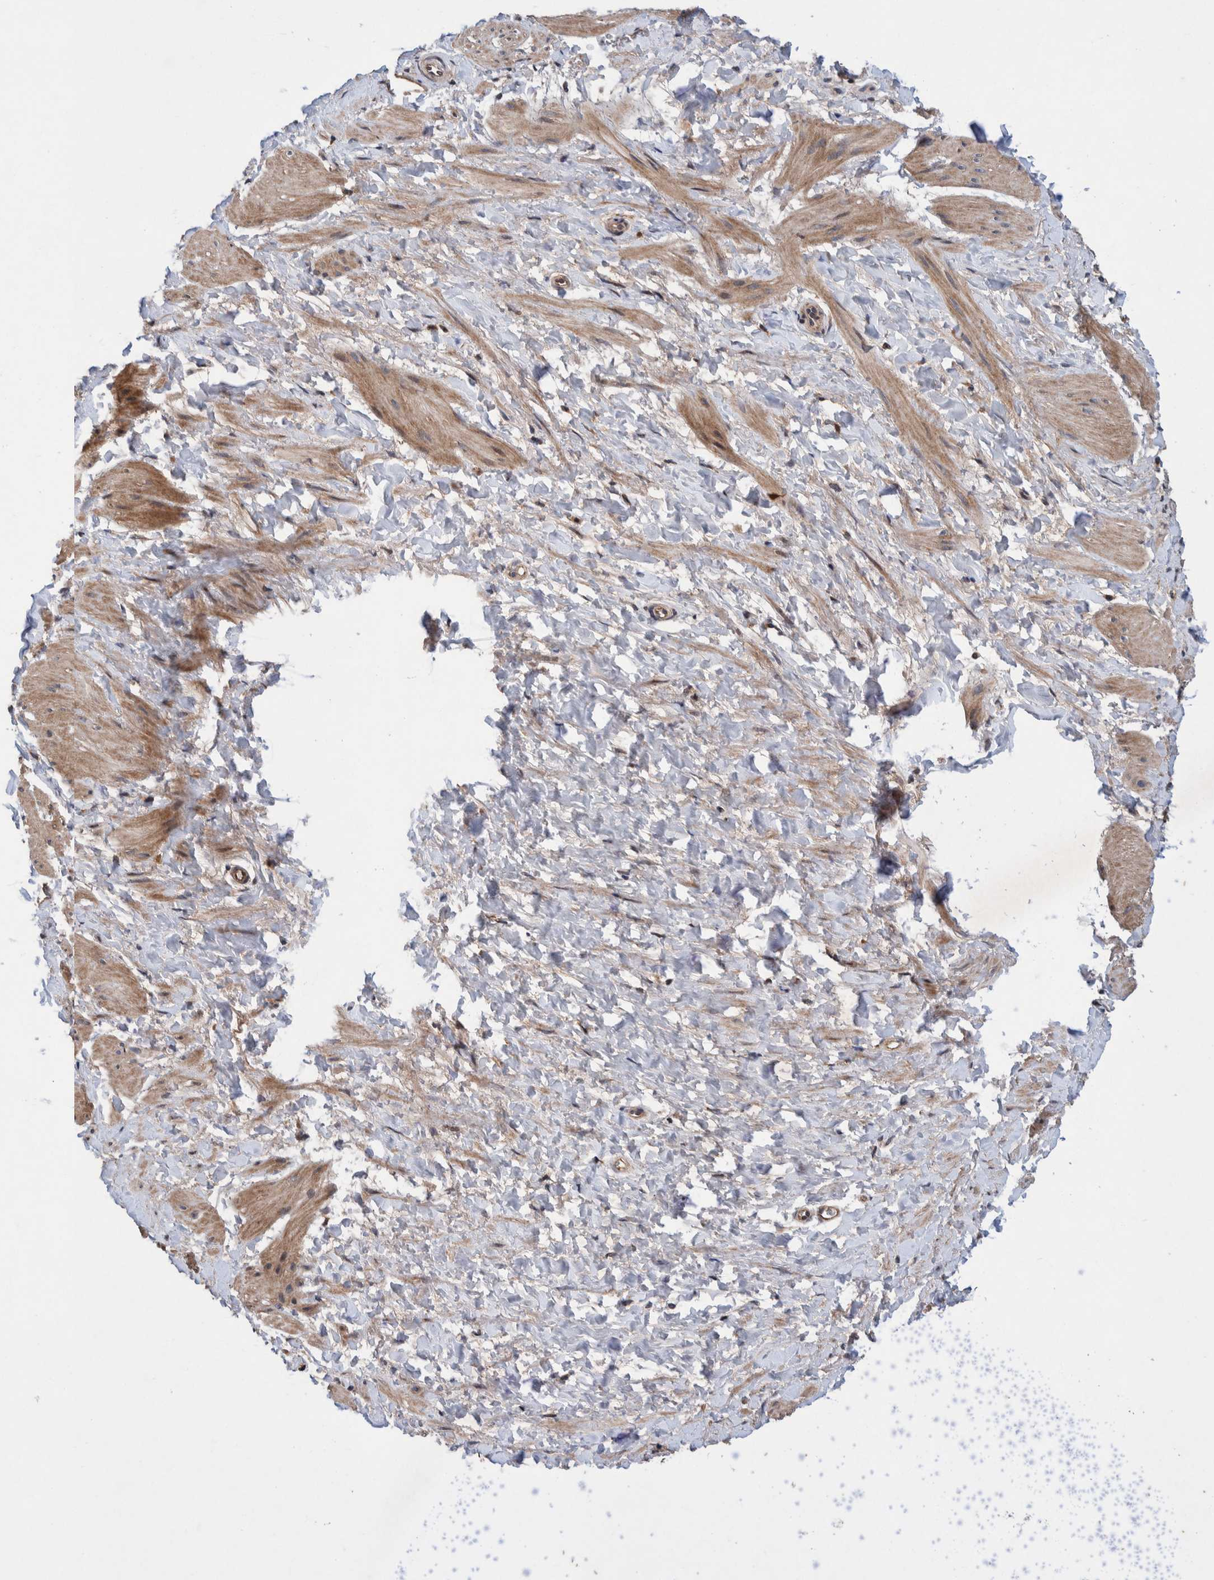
{"staining": {"intensity": "weak", "quantity": ">75%", "location": "cytoplasmic/membranous"}, "tissue": "smooth muscle", "cell_type": "Smooth muscle cells", "image_type": "normal", "snomed": [{"axis": "morphology", "description": "Normal tissue, NOS"}, {"axis": "topography", "description": "Smooth muscle"}], "caption": "Immunohistochemistry of benign smooth muscle exhibits low levels of weak cytoplasmic/membranous expression in approximately >75% of smooth muscle cells.", "gene": "PIK3R6", "patient": {"sex": "male", "age": 16}}